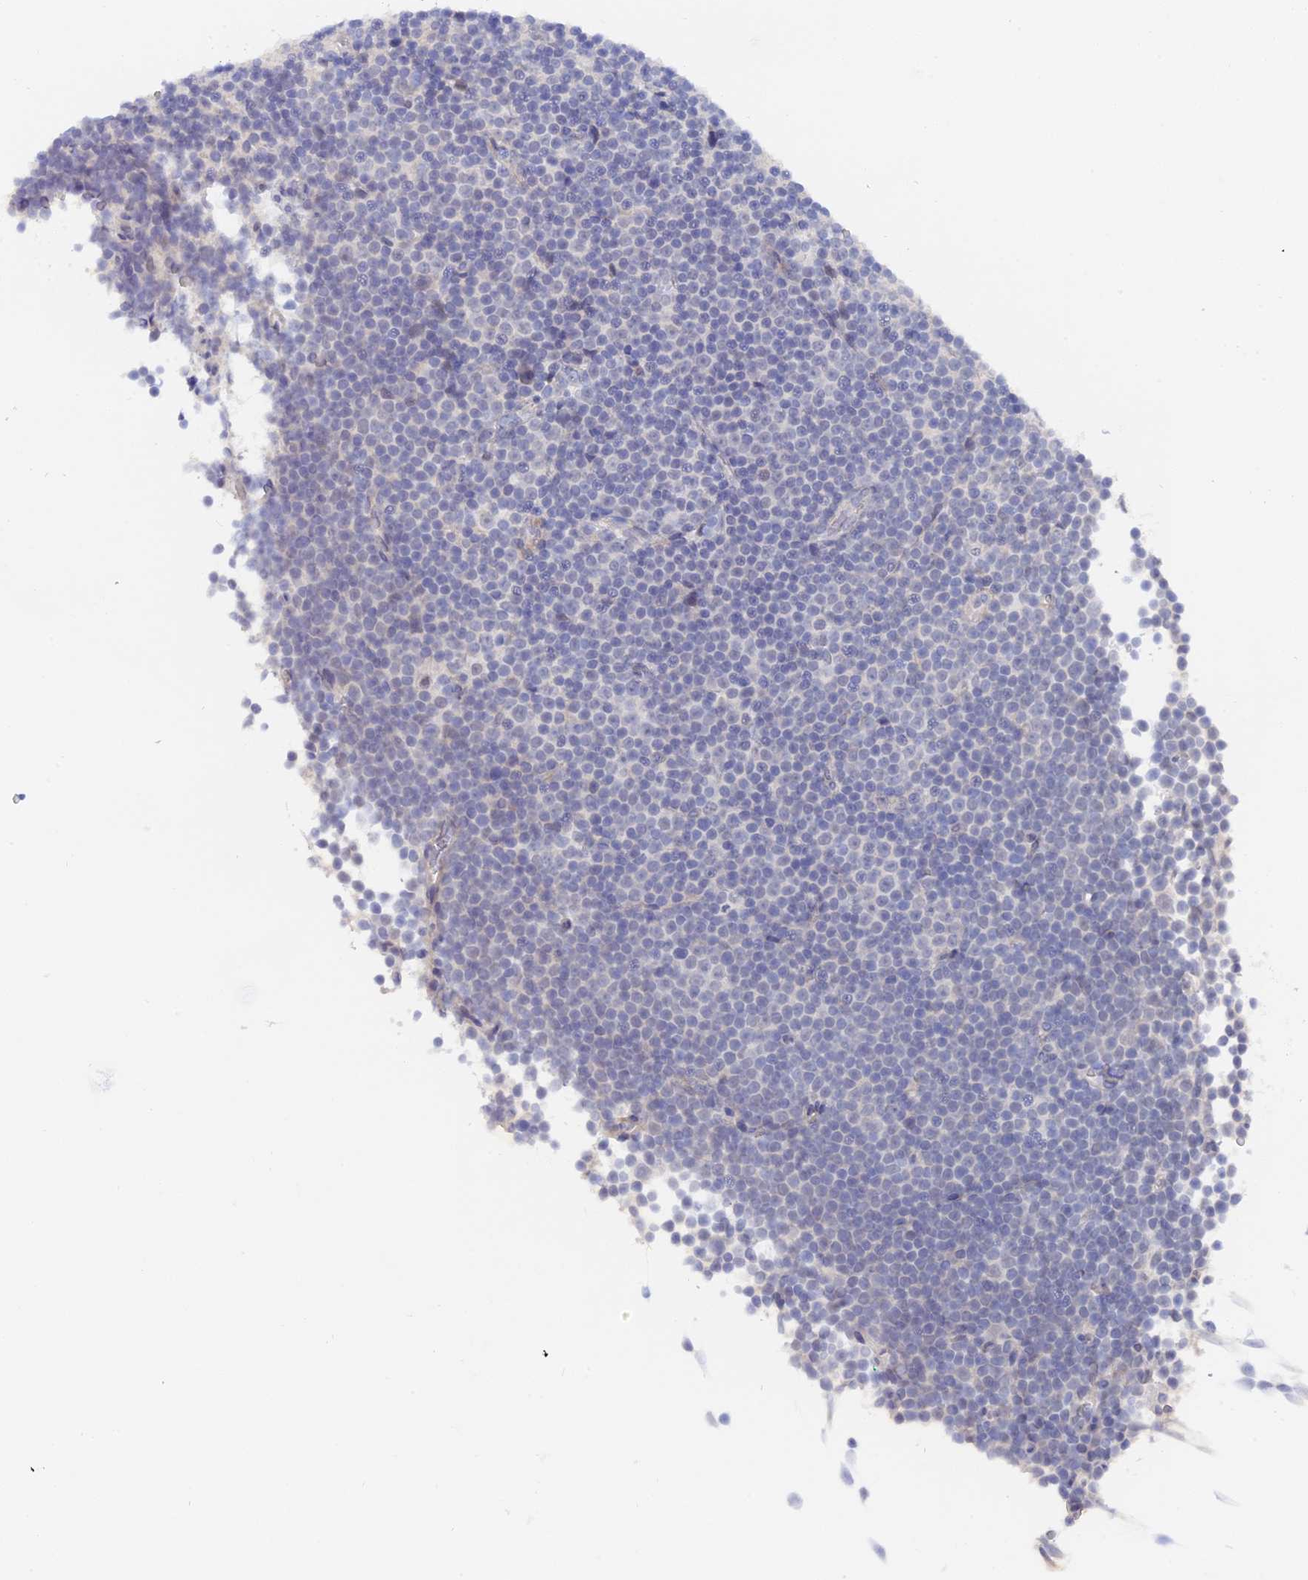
{"staining": {"intensity": "negative", "quantity": "none", "location": "none"}, "tissue": "lymphoma", "cell_type": "Tumor cells", "image_type": "cancer", "snomed": [{"axis": "morphology", "description": "Malignant lymphoma, non-Hodgkin's type, Low grade"}, {"axis": "topography", "description": "Lymph node"}], "caption": "High magnification brightfield microscopy of low-grade malignant lymphoma, non-Hodgkin's type stained with DAB (brown) and counterstained with hematoxylin (blue): tumor cells show no significant positivity.", "gene": "DACT3", "patient": {"sex": "female", "age": 67}}